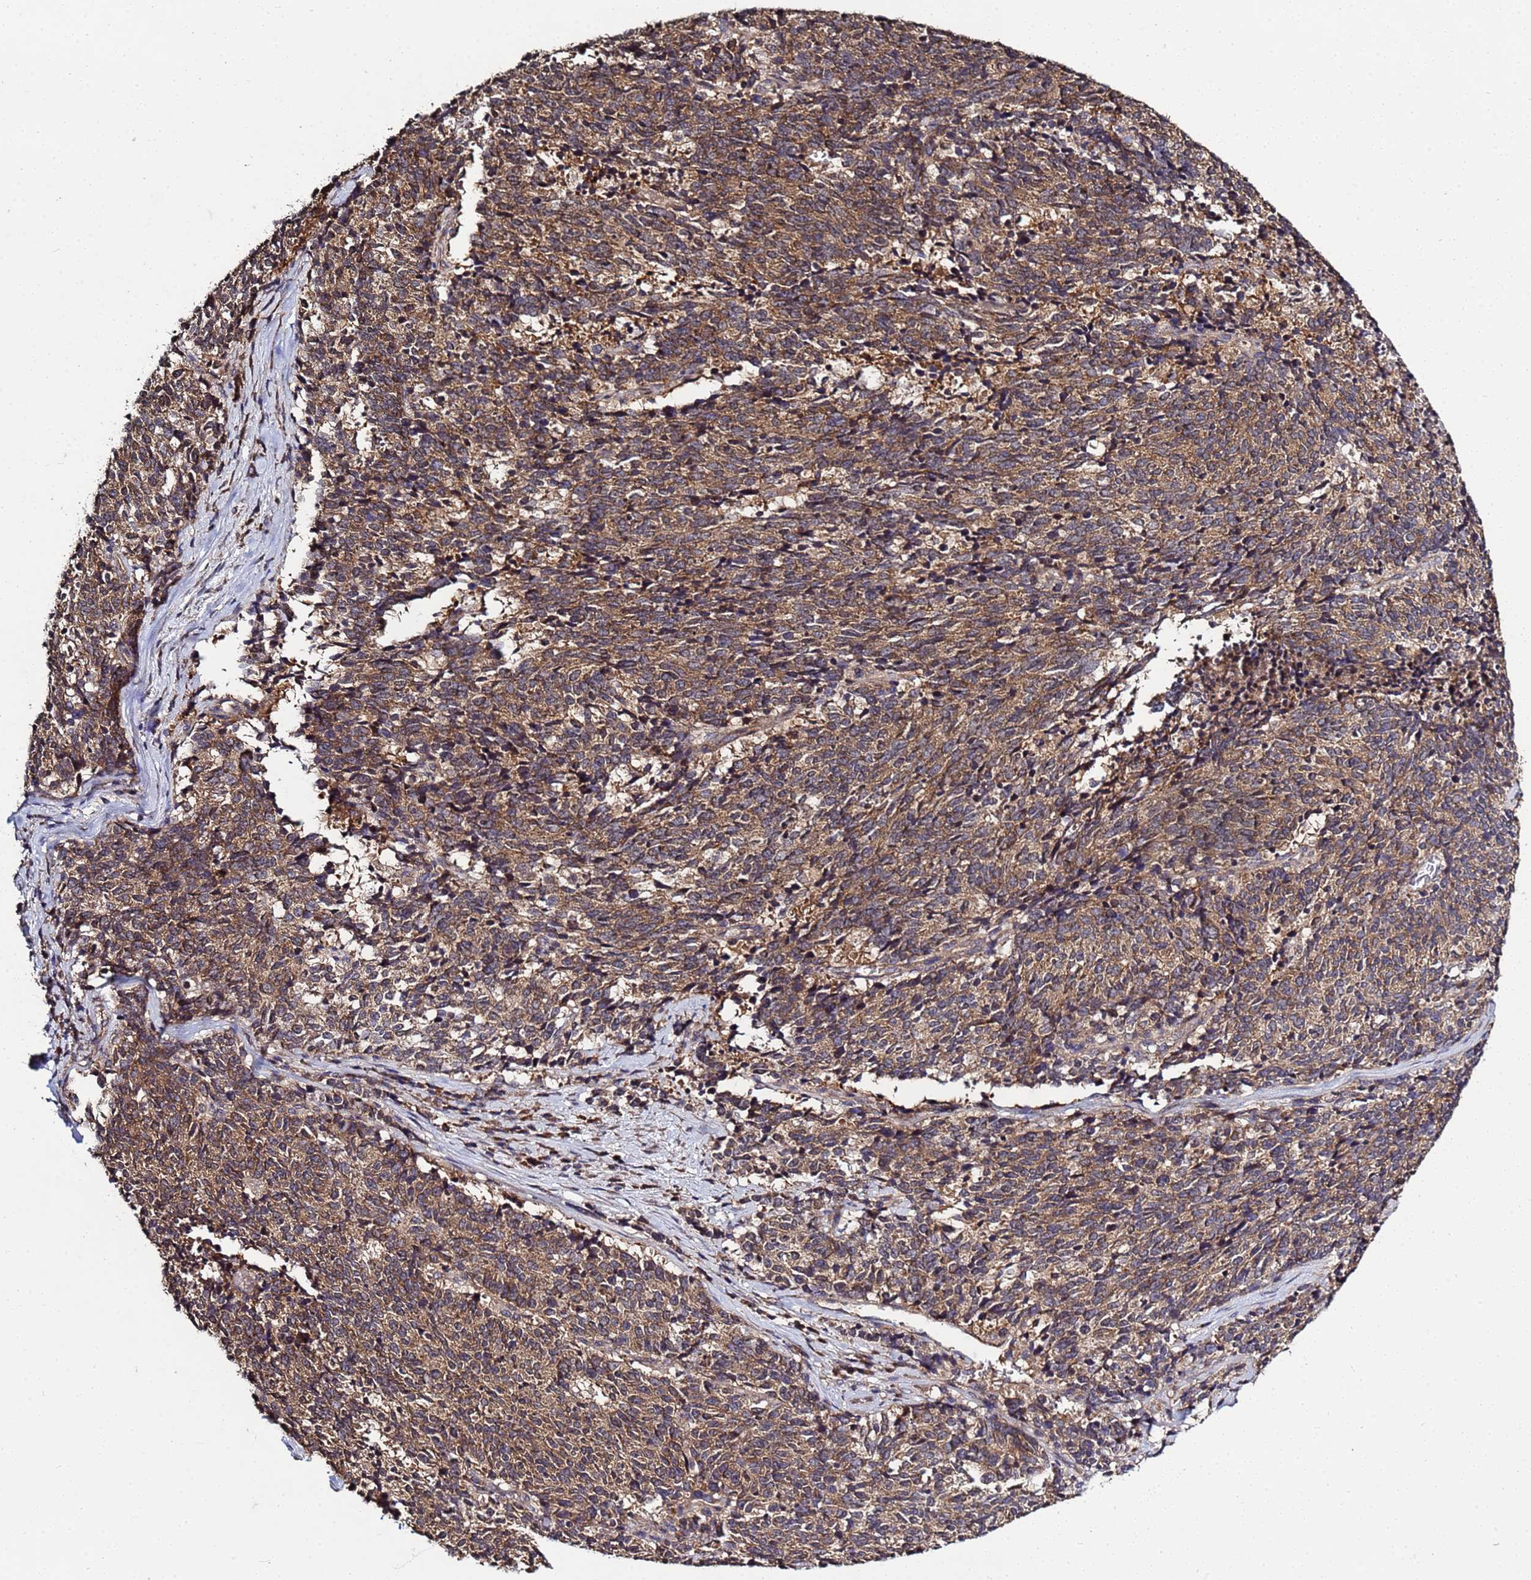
{"staining": {"intensity": "moderate", "quantity": ">75%", "location": "cytoplasmic/membranous"}, "tissue": "cervical cancer", "cell_type": "Tumor cells", "image_type": "cancer", "snomed": [{"axis": "morphology", "description": "Squamous cell carcinoma, NOS"}, {"axis": "topography", "description": "Cervix"}], "caption": "DAB (3,3'-diaminobenzidine) immunohistochemical staining of cervical squamous cell carcinoma shows moderate cytoplasmic/membranous protein positivity in approximately >75% of tumor cells.", "gene": "P2RX7", "patient": {"sex": "female", "age": 29}}